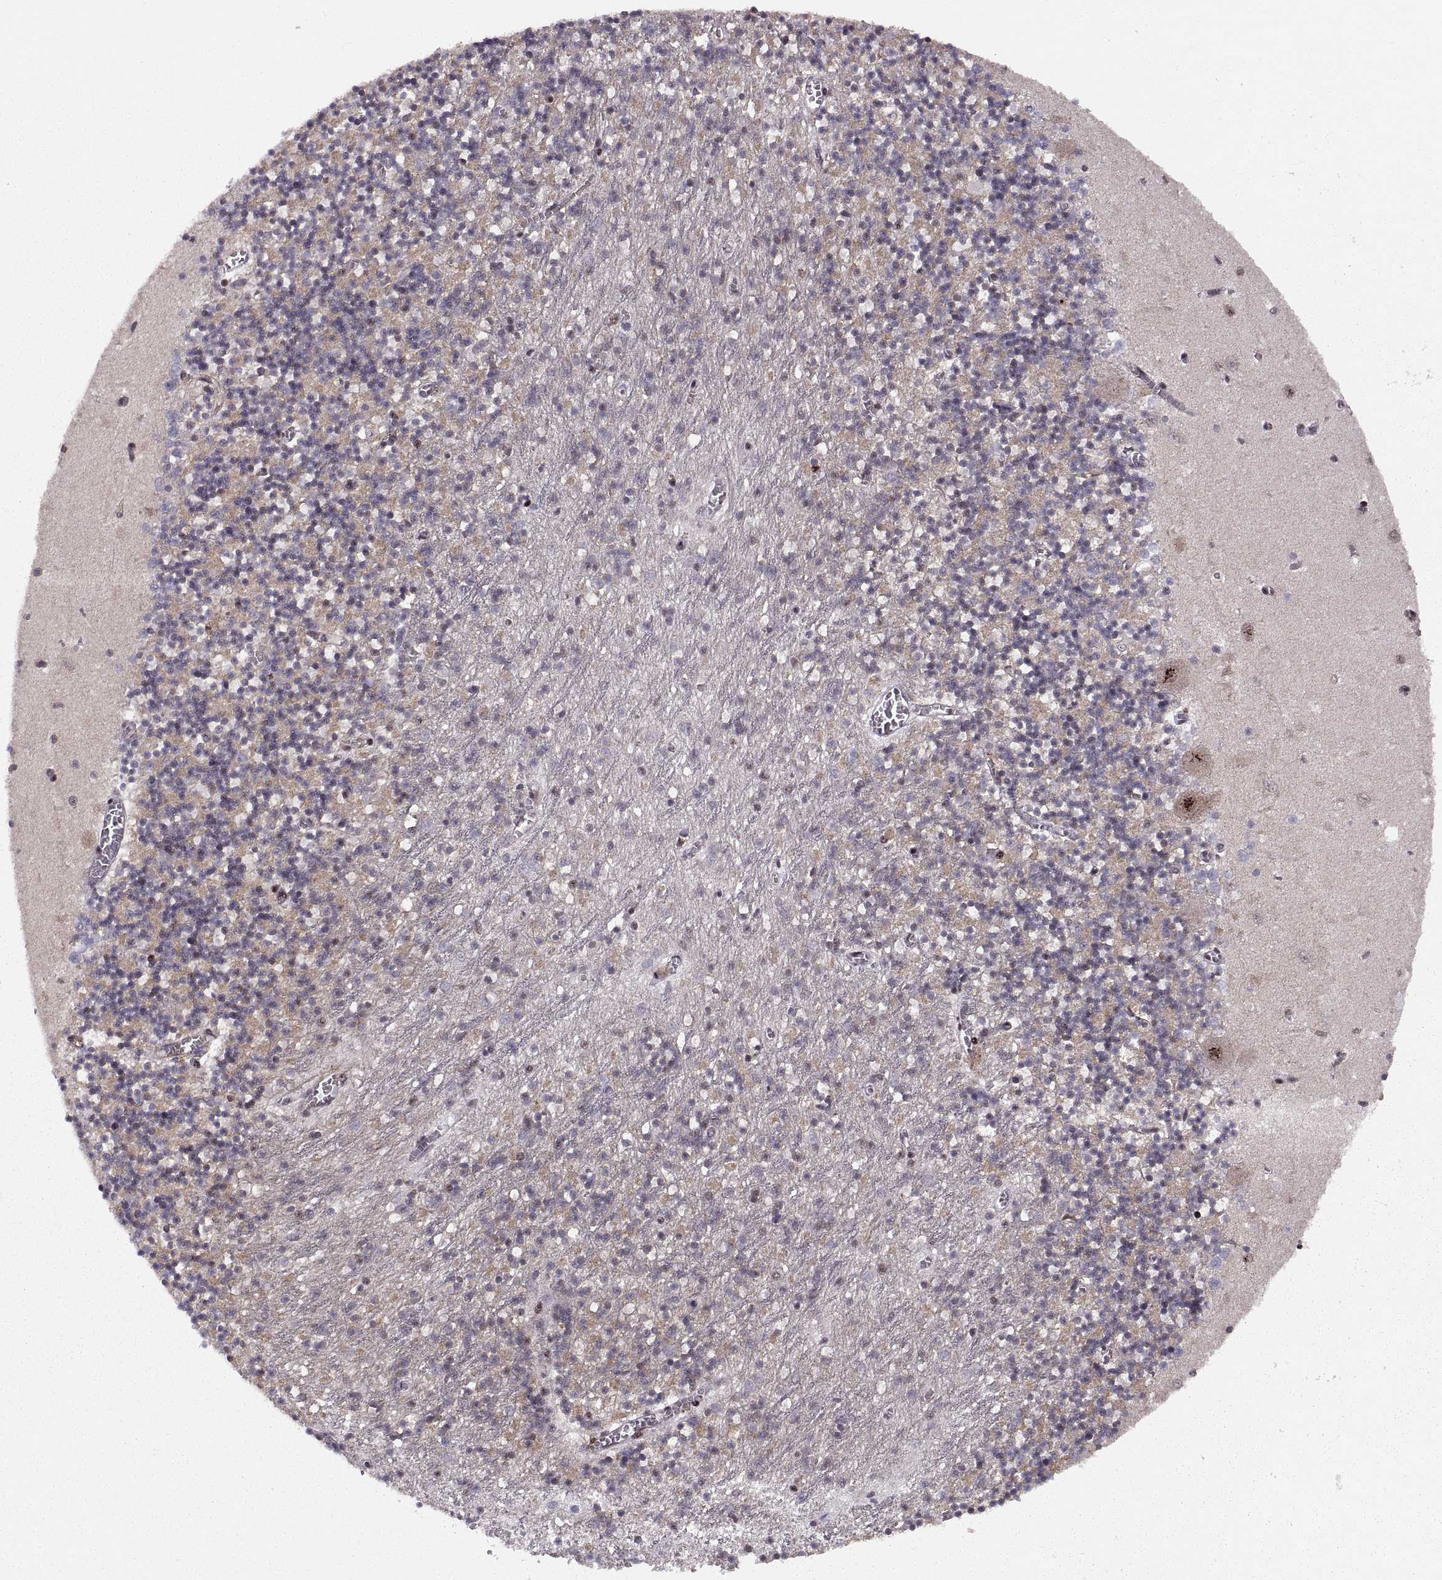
{"staining": {"intensity": "negative", "quantity": "none", "location": "none"}, "tissue": "cerebellum", "cell_type": "Cells in granular layer", "image_type": "normal", "snomed": [{"axis": "morphology", "description": "Normal tissue, NOS"}, {"axis": "topography", "description": "Cerebellum"}], "caption": "Cerebellum stained for a protein using IHC reveals no positivity cells in granular layer.", "gene": "ZCCHC17", "patient": {"sex": "female", "age": 64}}